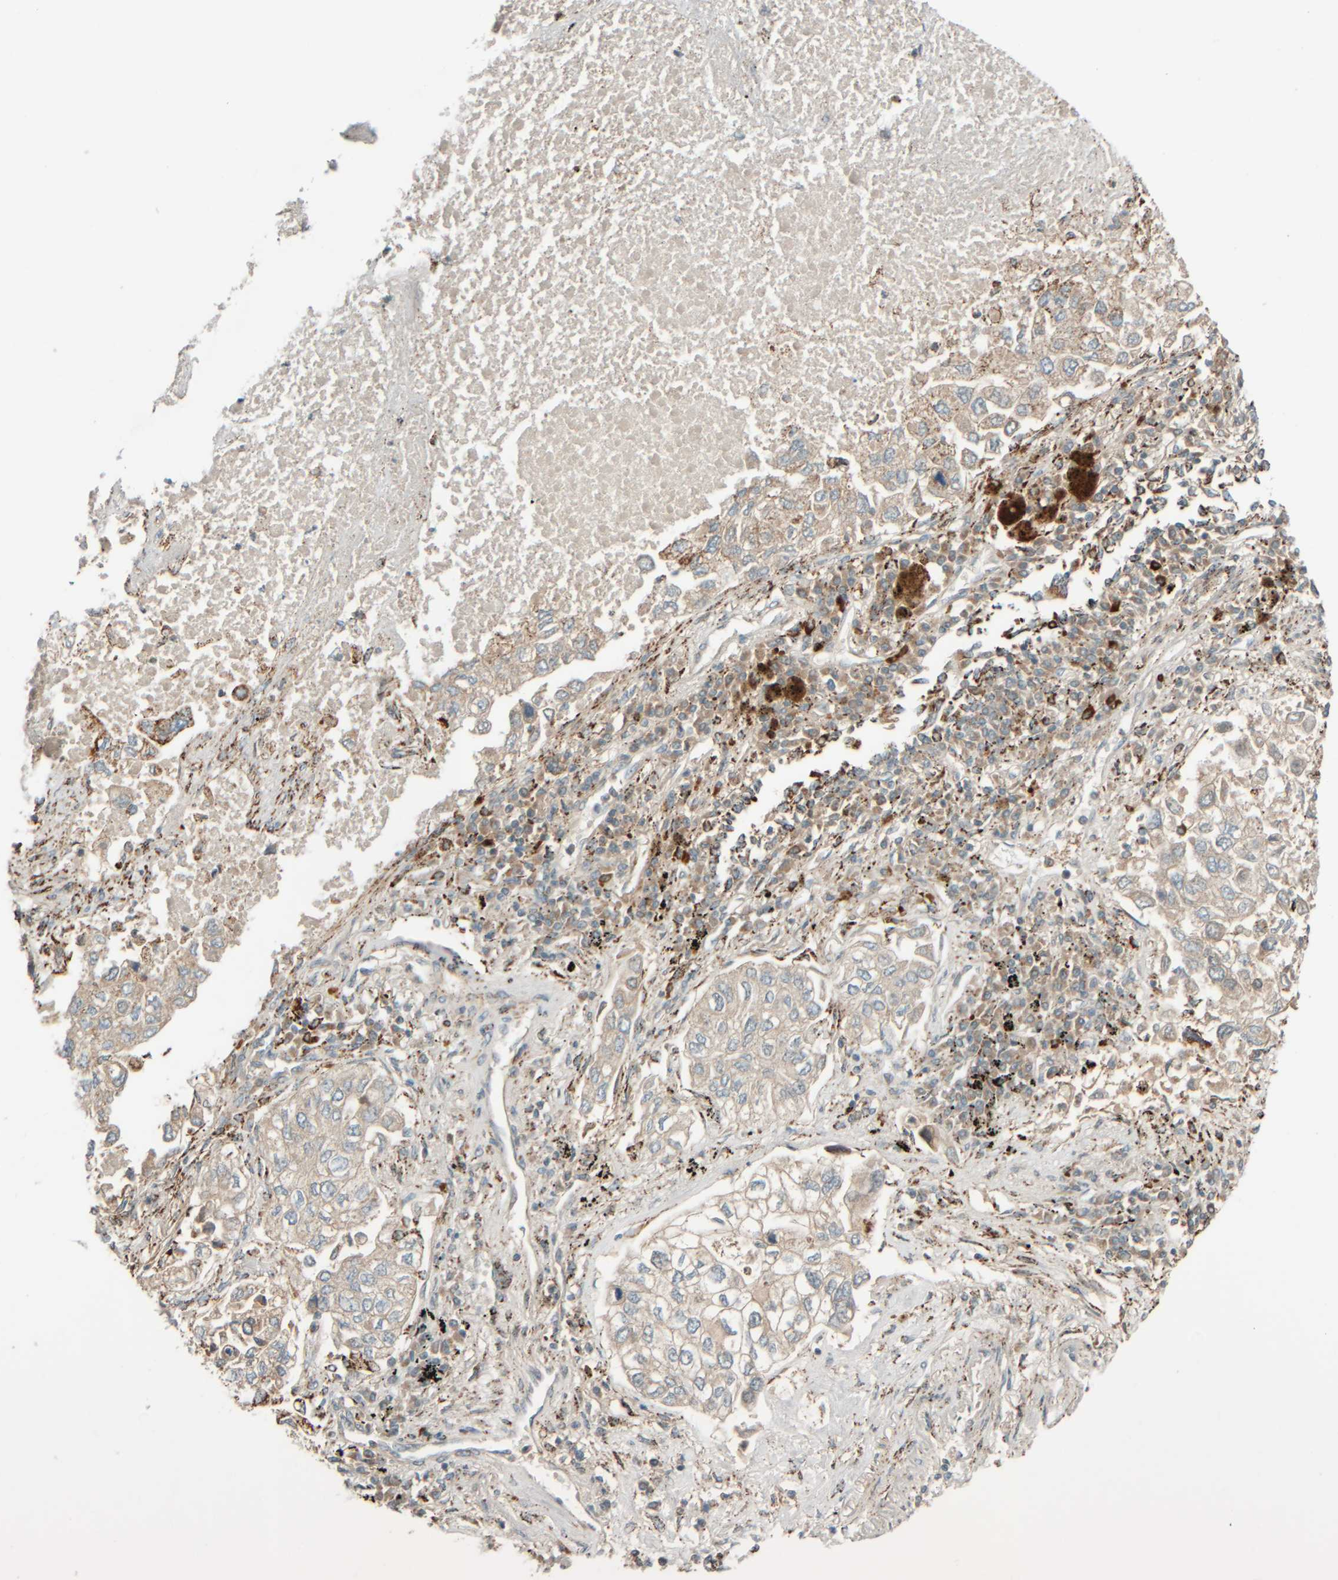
{"staining": {"intensity": "weak", "quantity": "25%-75%", "location": "cytoplasmic/membranous"}, "tissue": "lung cancer", "cell_type": "Tumor cells", "image_type": "cancer", "snomed": [{"axis": "morphology", "description": "Inflammation, NOS"}, {"axis": "morphology", "description": "Adenocarcinoma, NOS"}, {"axis": "topography", "description": "Lung"}], "caption": "Adenocarcinoma (lung) stained with immunohistochemistry displays weak cytoplasmic/membranous positivity in about 25%-75% of tumor cells.", "gene": "SPAG5", "patient": {"sex": "male", "age": 63}}